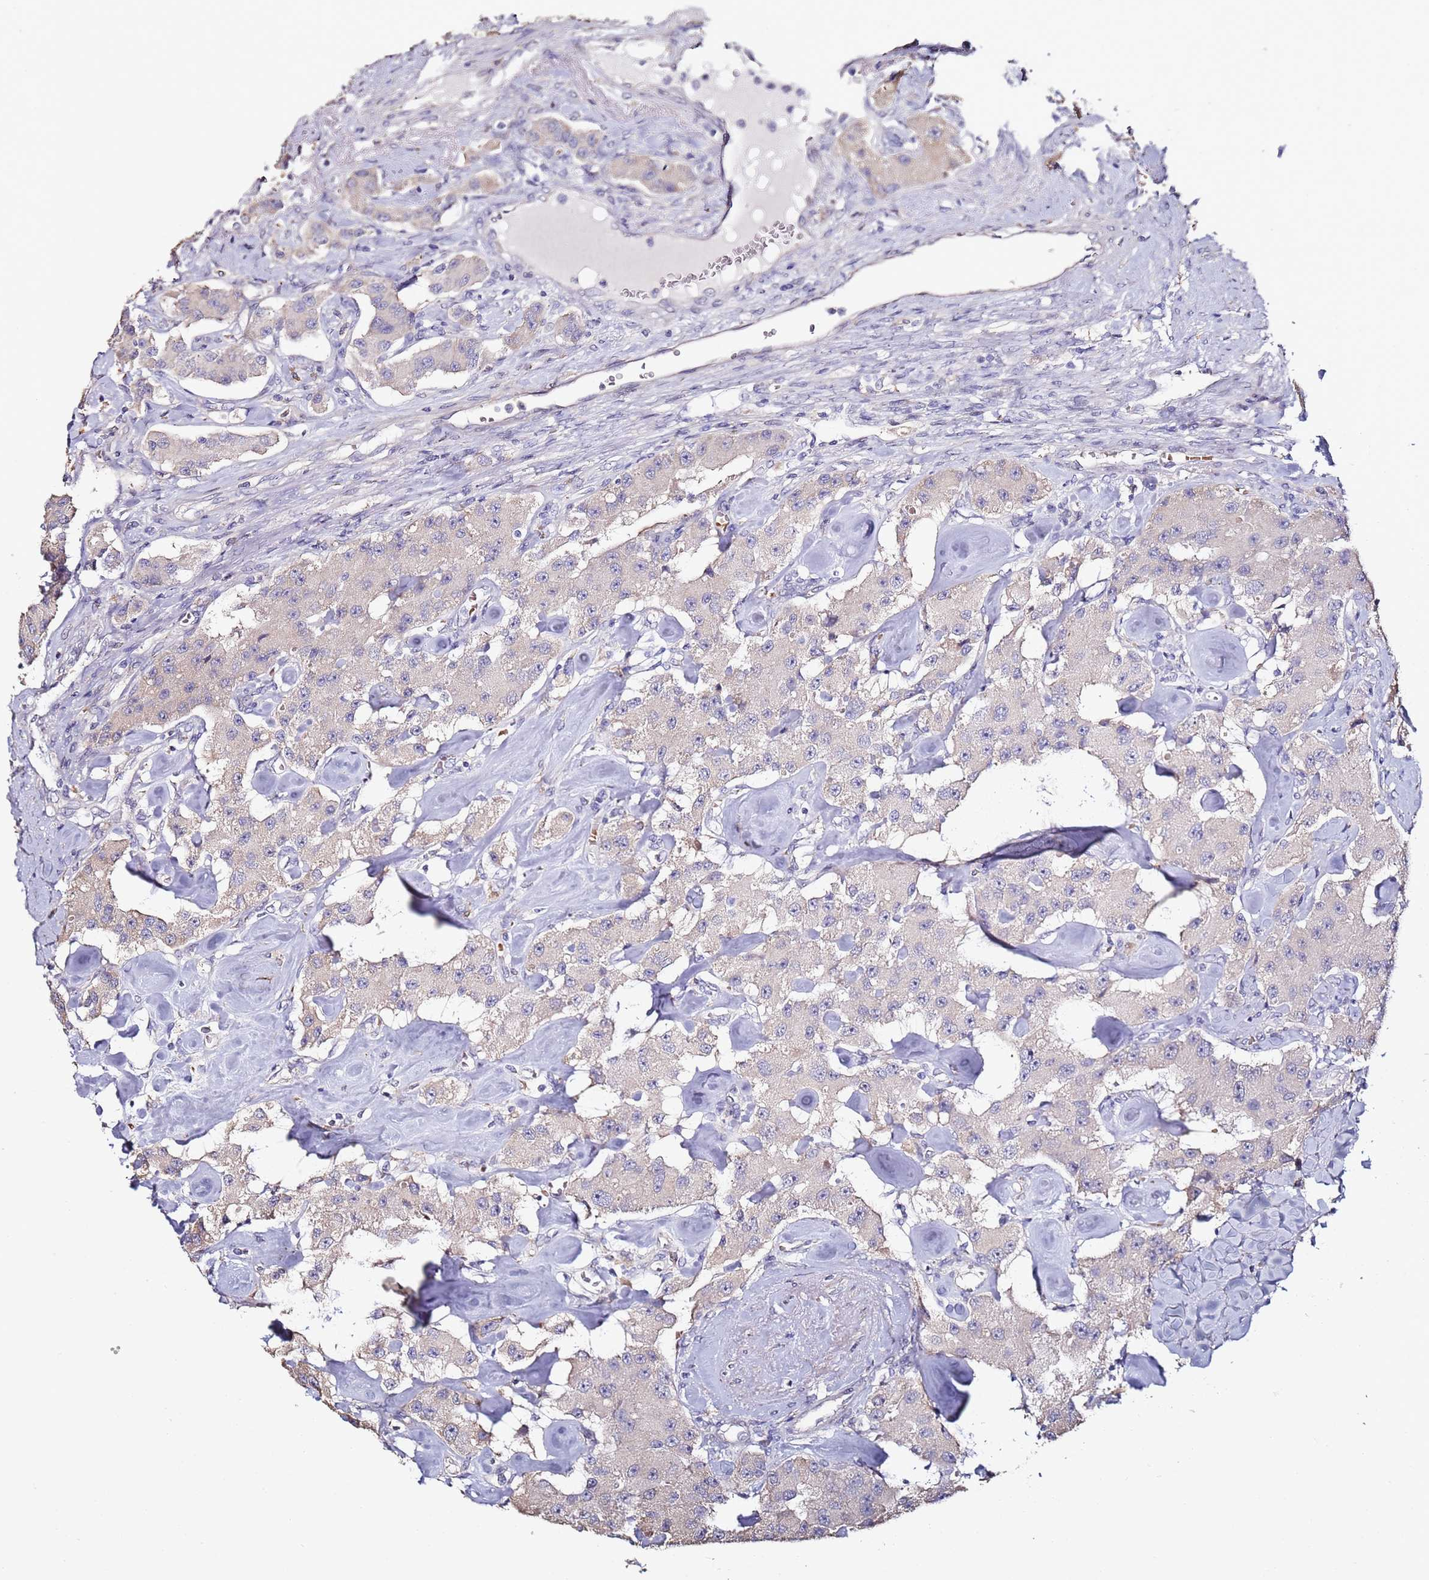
{"staining": {"intensity": "negative", "quantity": "none", "location": "none"}, "tissue": "carcinoid", "cell_type": "Tumor cells", "image_type": "cancer", "snomed": [{"axis": "morphology", "description": "Carcinoid, malignant, NOS"}, {"axis": "topography", "description": "Pancreas"}], "caption": "This is an immunohistochemistry photomicrograph of carcinoid. There is no expression in tumor cells.", "gene": "C3orf80", "patient": {"sex": "male", "age": 41}}